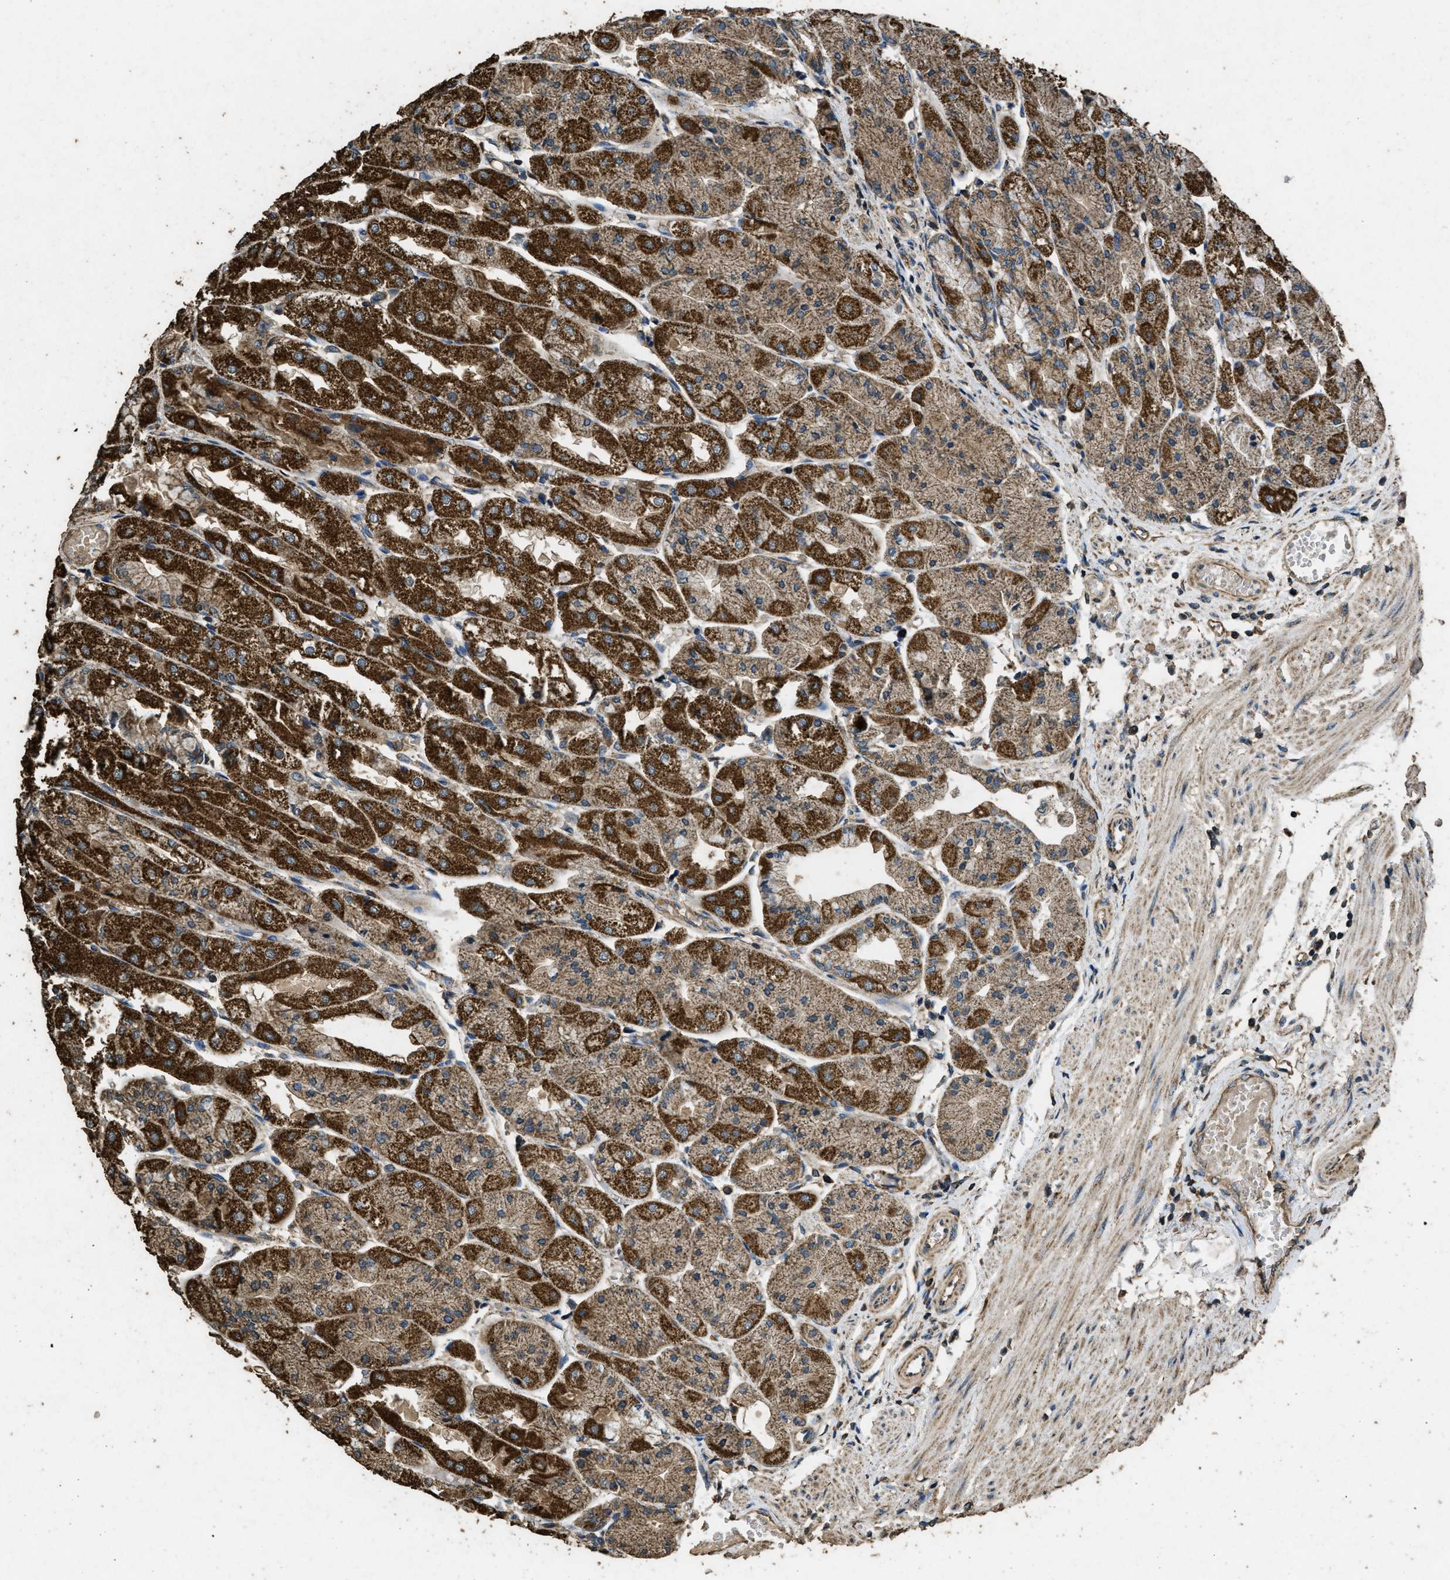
{"staining": {"intensity": "strong", "quantity": ">75%", "location": "cytoplasmic/membranous"}, "tissue": "stomach", "cell_type": "Glandular cells", "image_type": "normal", "snomed": [{"axis": "morphology", "description": "Normal tissue, NOS"}, {"axis": "topography", "description": "Stomach, upper"}], "caption": "Protein expression analysis of unremarkable stomach reveals strong cytoplasmic/membranous positivity in approximately >75% of glandular cells. (DAB IHC with brightfield microscopy, high magnification).", "gene": "CYRIA", "patient": {"sex": "male", "age": 72}}